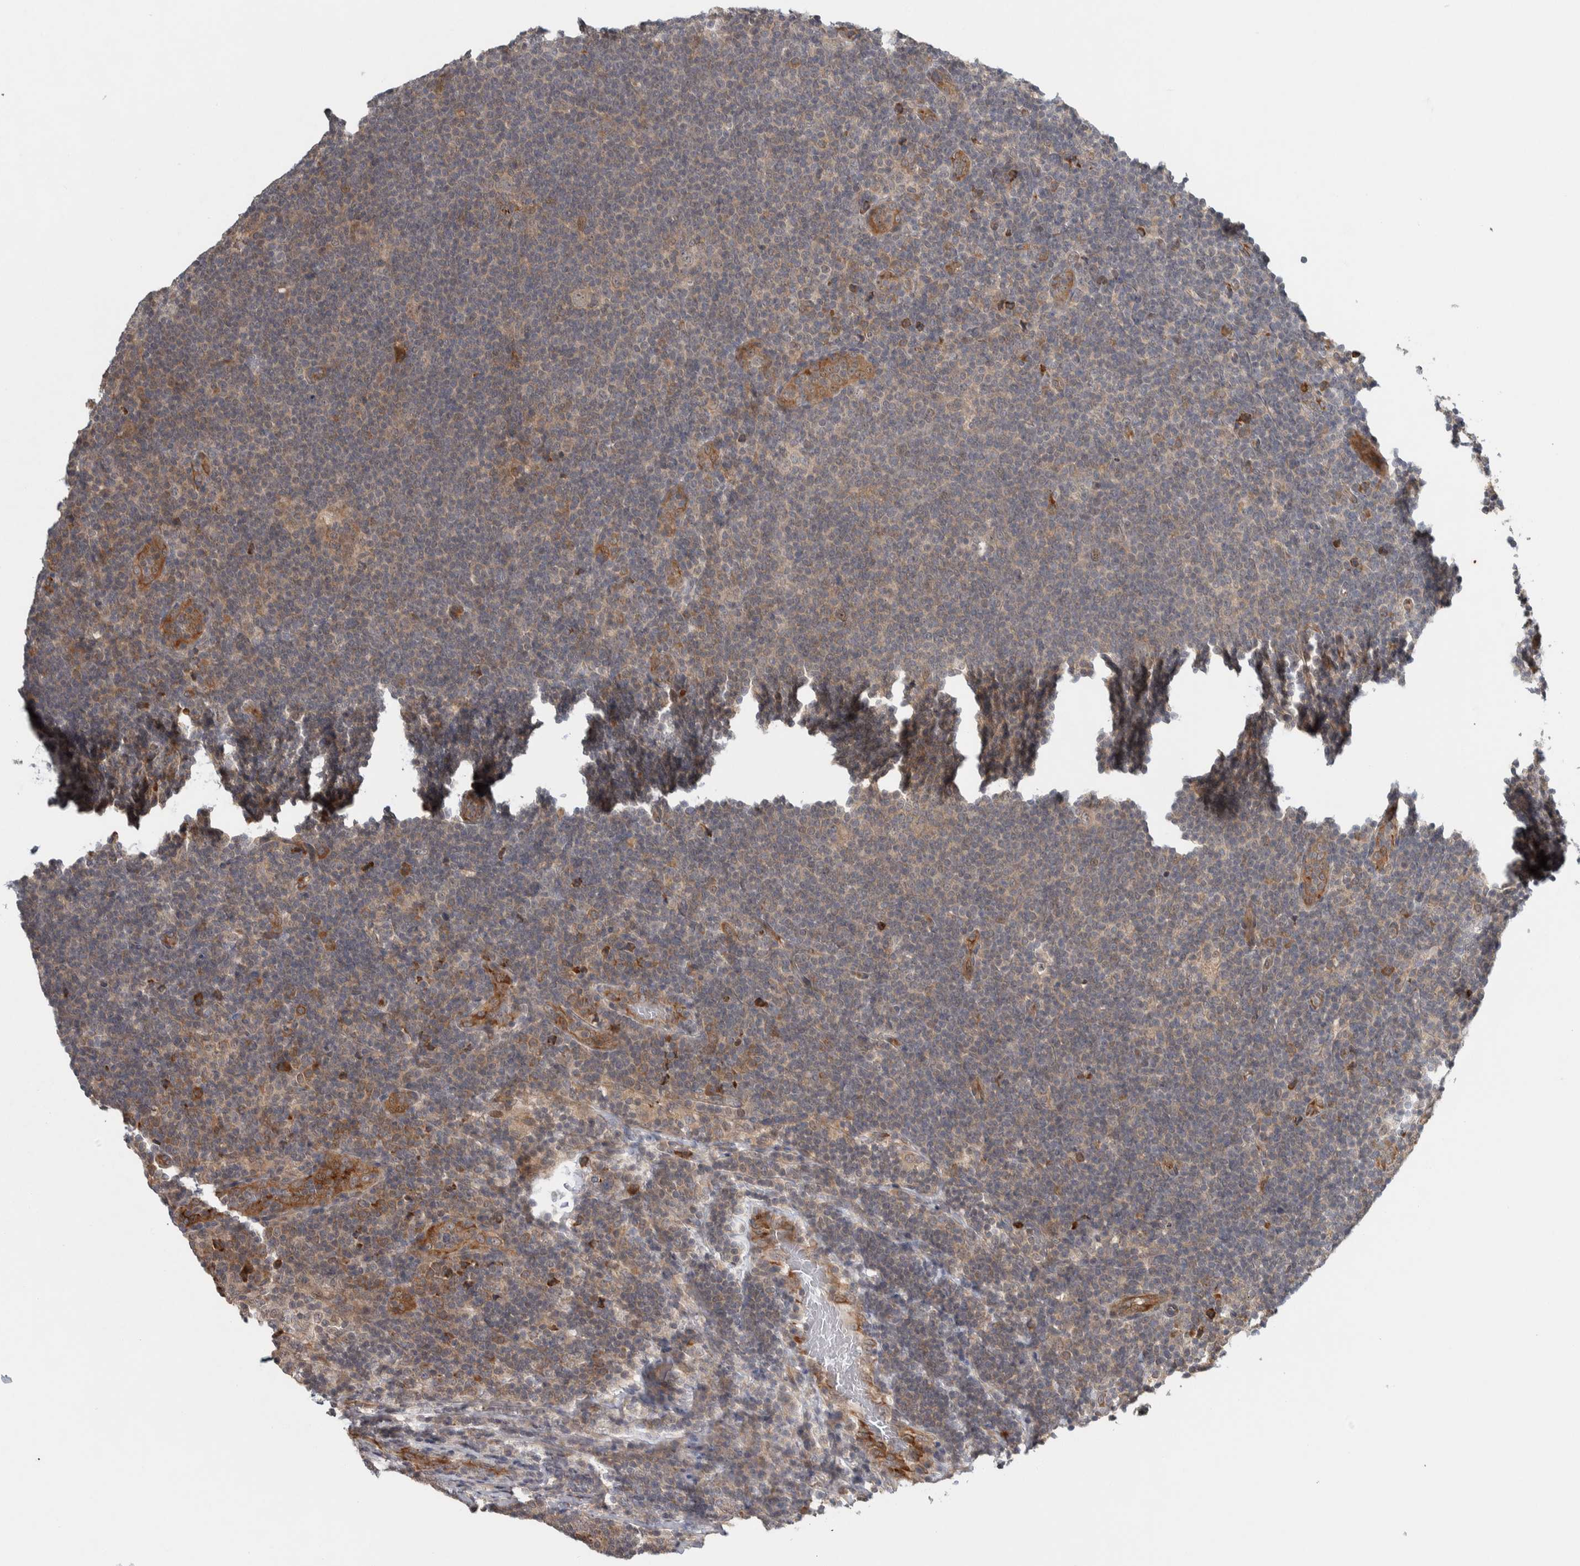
{"staining": {"intensity": "weak", "quantity": "<25%", "location": "cytoplasmic/membranous"}, "tissue": "lymphoma", "cell_type": "Tumor cells", "image_type": "cancer", "snomed": [{"axis": "morphology", "description": "Hodgkin's disease, NOS"}, {"axis": "topography", "description": "Lymph node"}], "caption": "This is an immunohistochemistry (IHC) micrograph of human lymphoma. There is no staining in tumor cells.", "gene": "TBC1D31", "patient": {"sex": "female", "age": 57}}